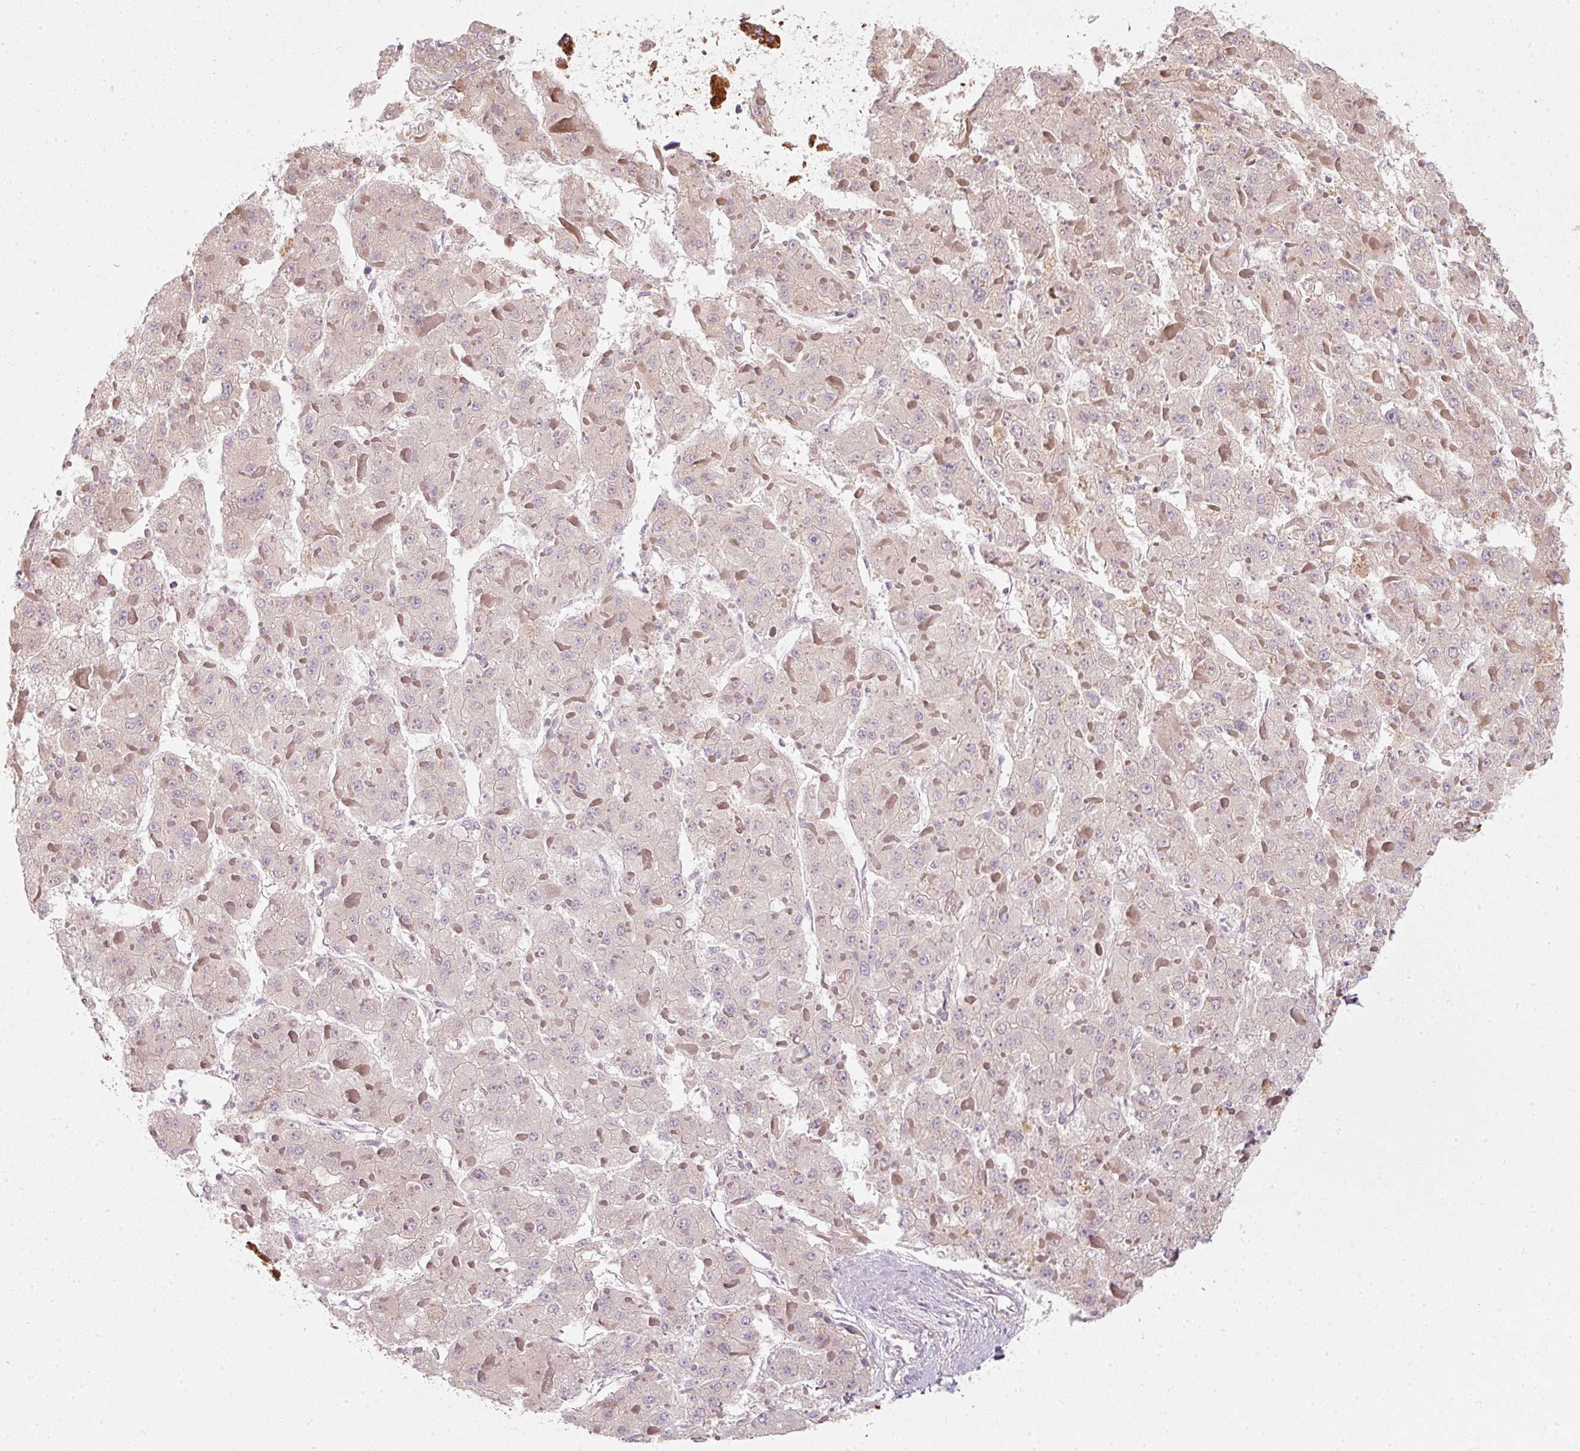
{"staining": {"intensity": "negative", "quantity": "none", "location": "none"}, "tissue": "liver cancer", "cell_type": "Tumor cells", "image_type": "cancer", "snomed": [{"axis": "morphology", "description": "Carcinoma, Hepatocellular, NOS"}, {"axis": "topography", "description": "Liver"}], "caption": "Immunohistochemical staining of human liver cancer (hepatocellular carcinoma) displays no significant expression in tumor cells.", "gene": "DUT", "patient": {"sex": "female", "age": 73}}